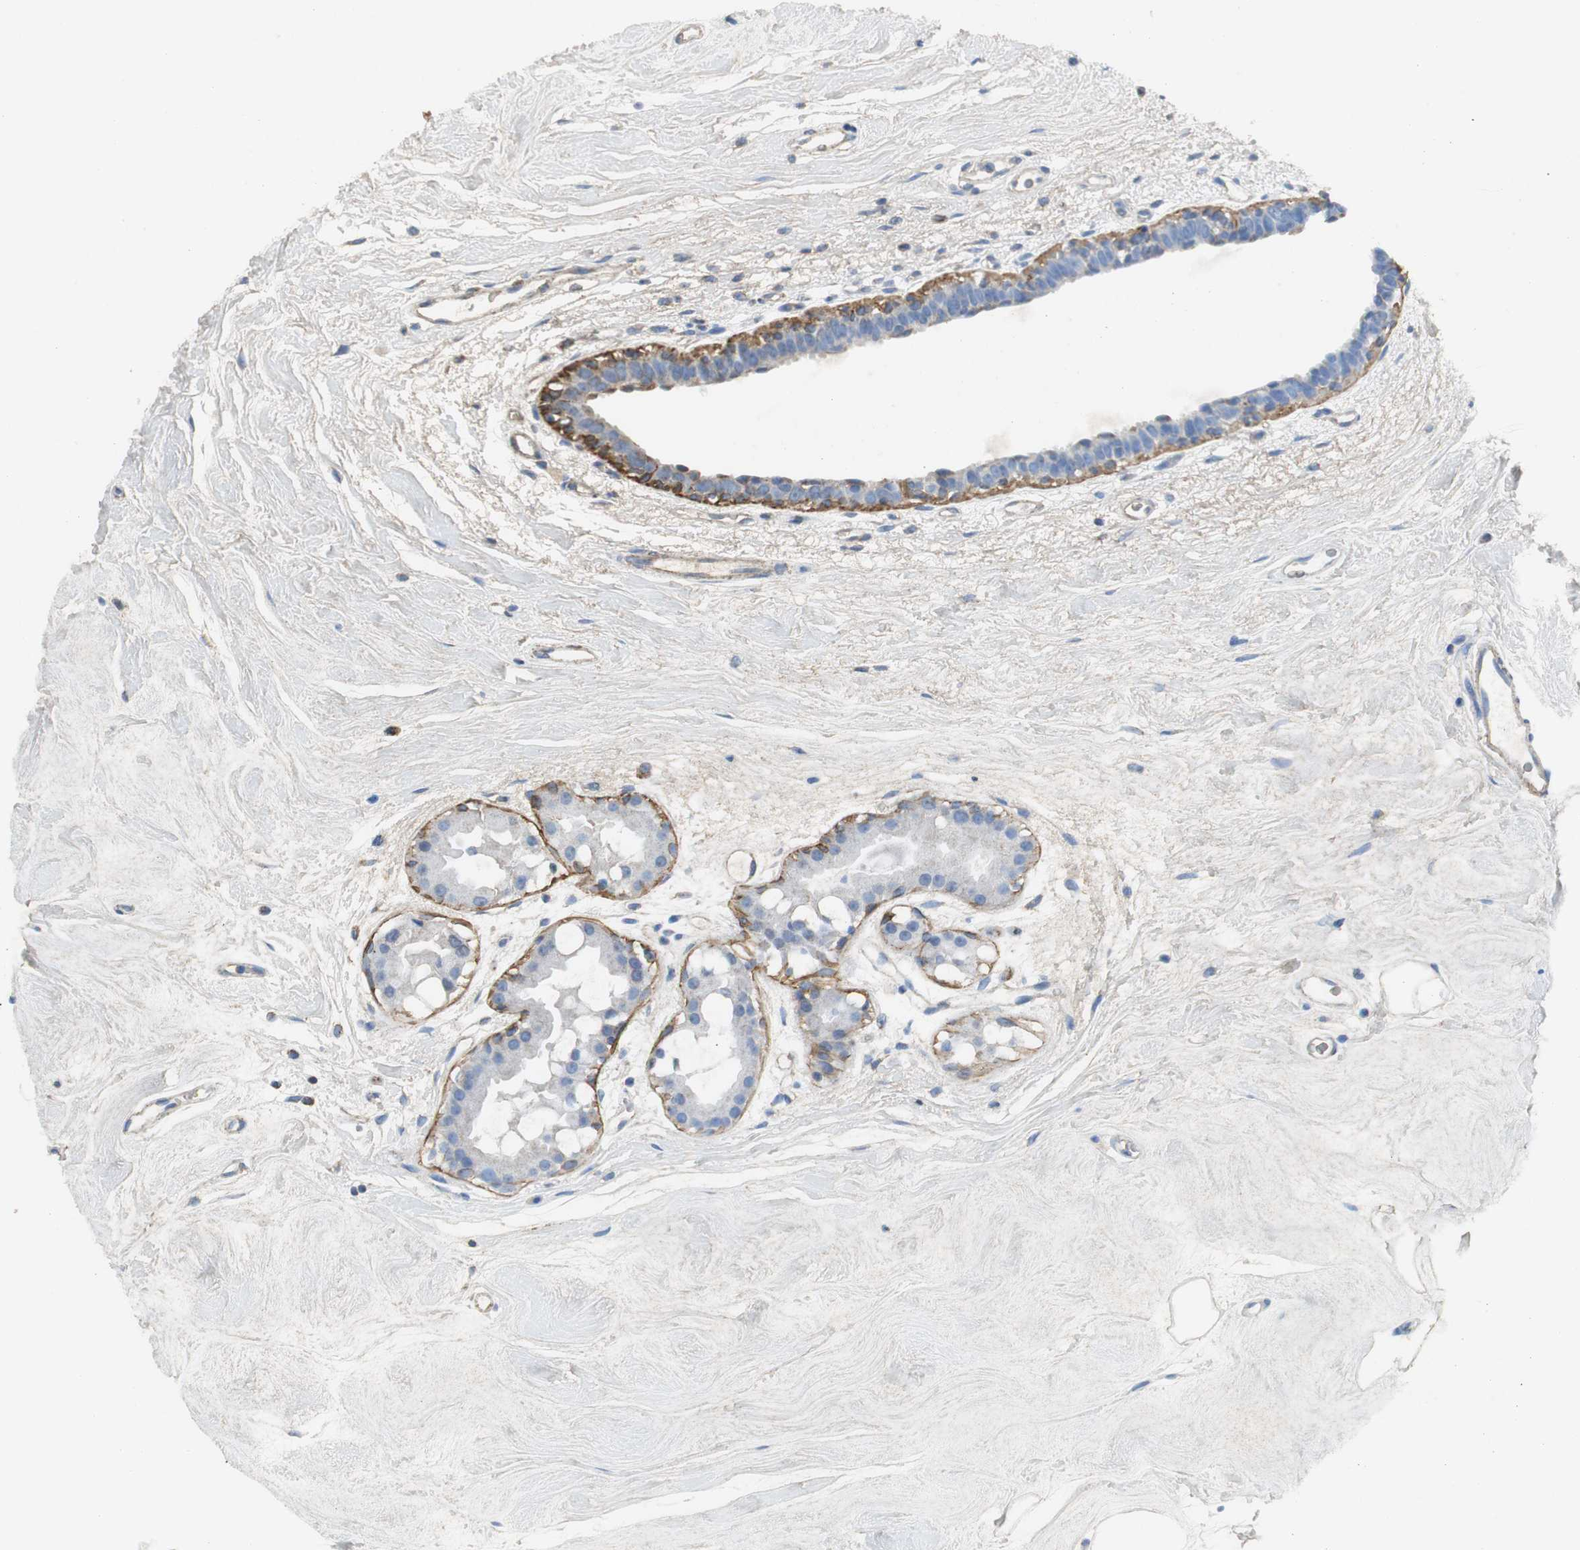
{"staining": {"intensity": "weak", "quantity": "<25%", "location": "cytoplasmic/membranous"}, "tissue": "breast cancer", "cell_type": "Tumor cells", "image_type": "cancer", "snomed": [{"axis": "morphology", "description": "Duct carcinoma"}, {"axis": "topography", "description": "Breast"}], "caption": "This is an immunohistochemistry image of human breast cancer (infiltrating ductal carcinoma). There is no staining in tumor cells.", "gene": "NNT", "patient": {"sex": "female", "age": 40}}